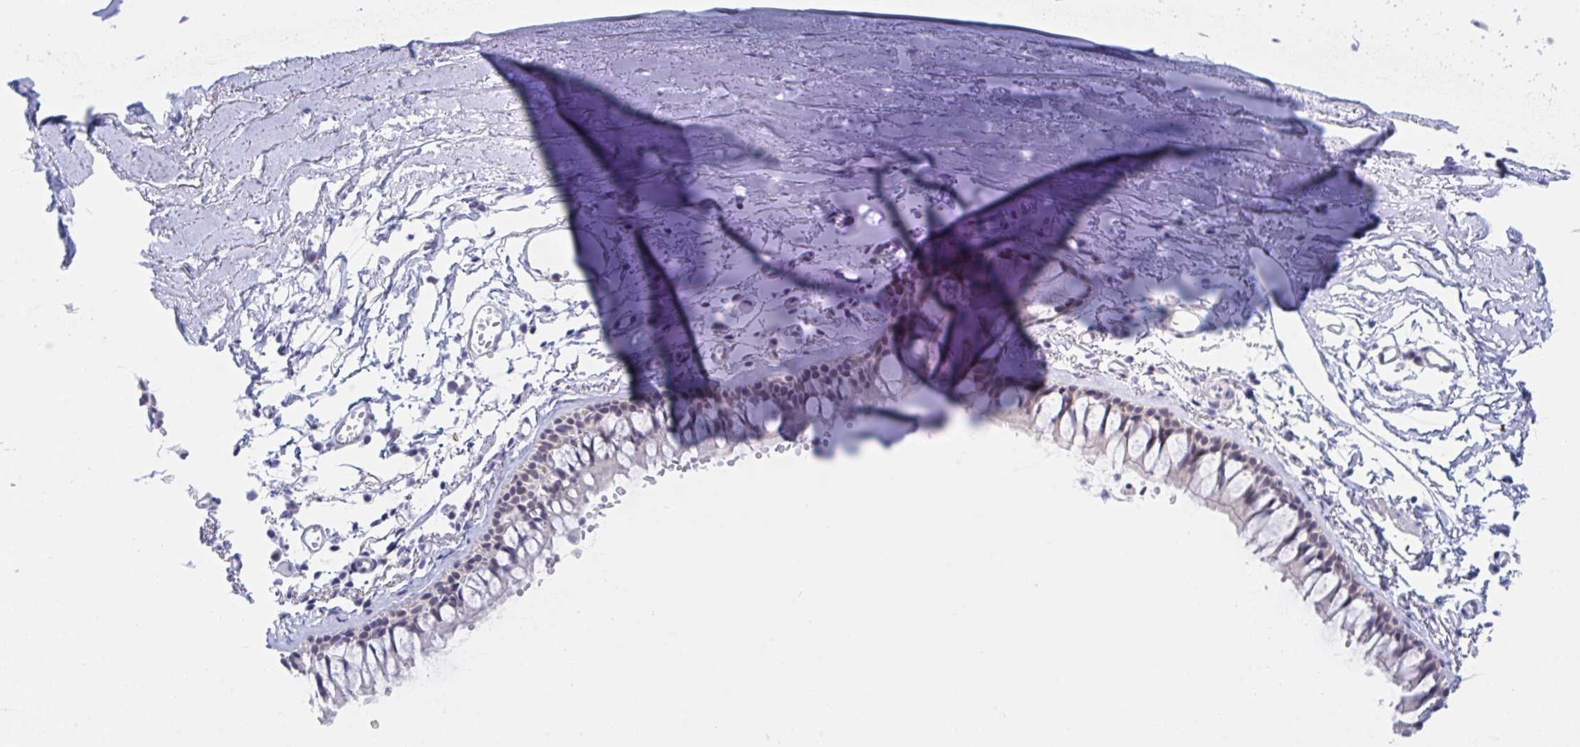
{"staining": {"intensity": "weak", "quantity": "25%-75%", "location": "nuclear"}, "tissue": "bronchus", "cell_type": "Respiratory epithelial cells", "image_type": "normal", "snomed": [{"axis": "morphology", "description": "Normal tissue, NOS"}, {"axis": "topography", "description": "Cartilage tissue"}, {"axis": "topography", "description": "Bronchus"}, {"axis": "topography", "description": "Peripheral nerve tissue"}], "caption": "Immunohistochemistry of unremarkable bronchus reveals low levels of weak nuclear staining in approximately 25%-75% of respiratory epithelial cells. (DAB (3,3'-diaminobenzidine) = brown stain, brightfield microscopy at high magnification).", "gene": "DAOA", "patient": {"sex": "female", "age": 59}}